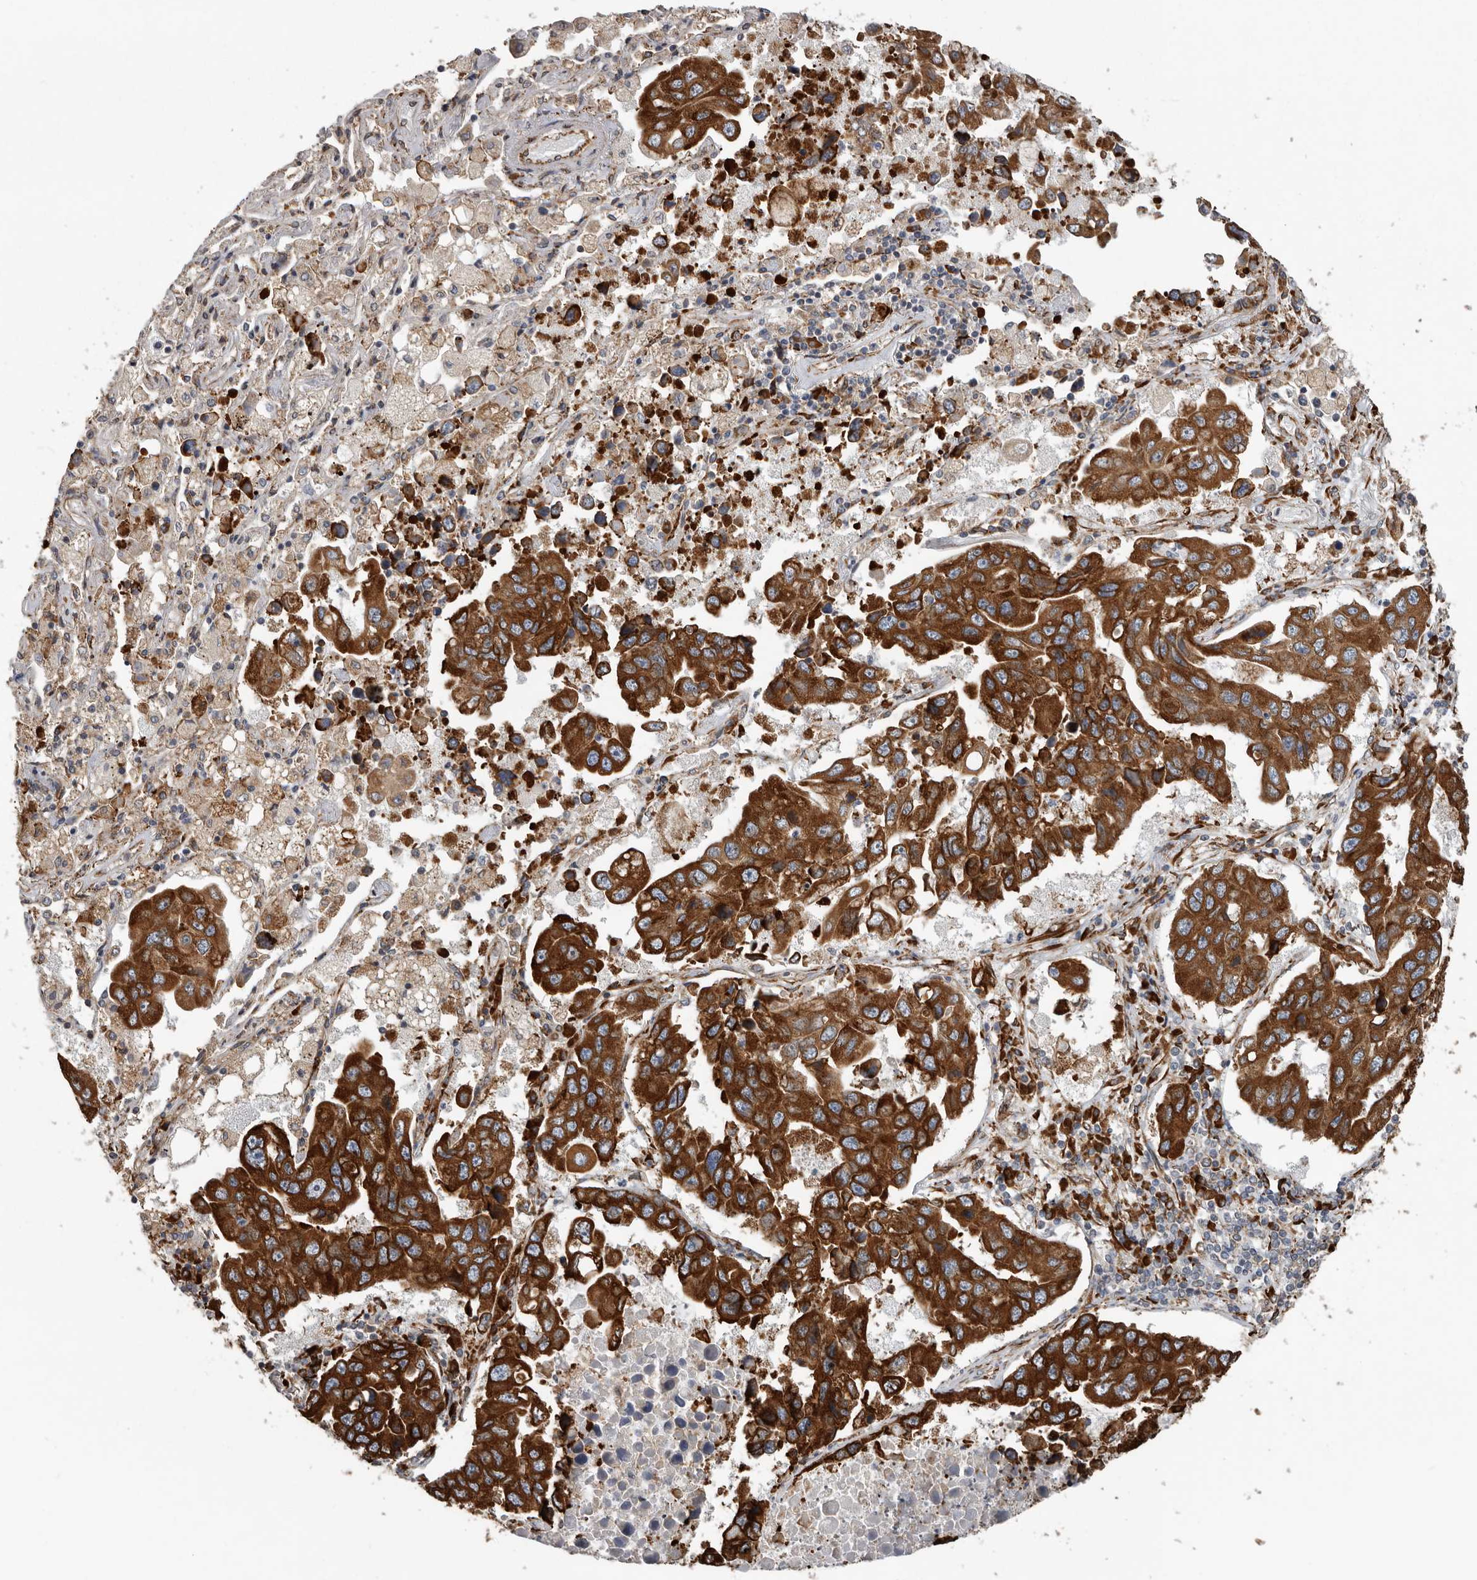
{"staining": {"intensity": "strong", "quantity": ">75%", "location": "cytoplasmic/membranous"}, "tissue": "lung cancer", "cell_type": "Tumor cells", "image_type": "cancer", "snomed": [{"axis": "morphology", "description": "Adenocarcinoma, NOS"}, {"axis": "topography", "description": "Lung"}], "caption": "Immunohistochemical staining of human adenocarcinoma (lung) demonstrates high levels of strong cytoplasmic/membranous positivity in about >75% of tumor cells.", "gene": "CEP350", "patient": {"sex": "male", "age": 64}}